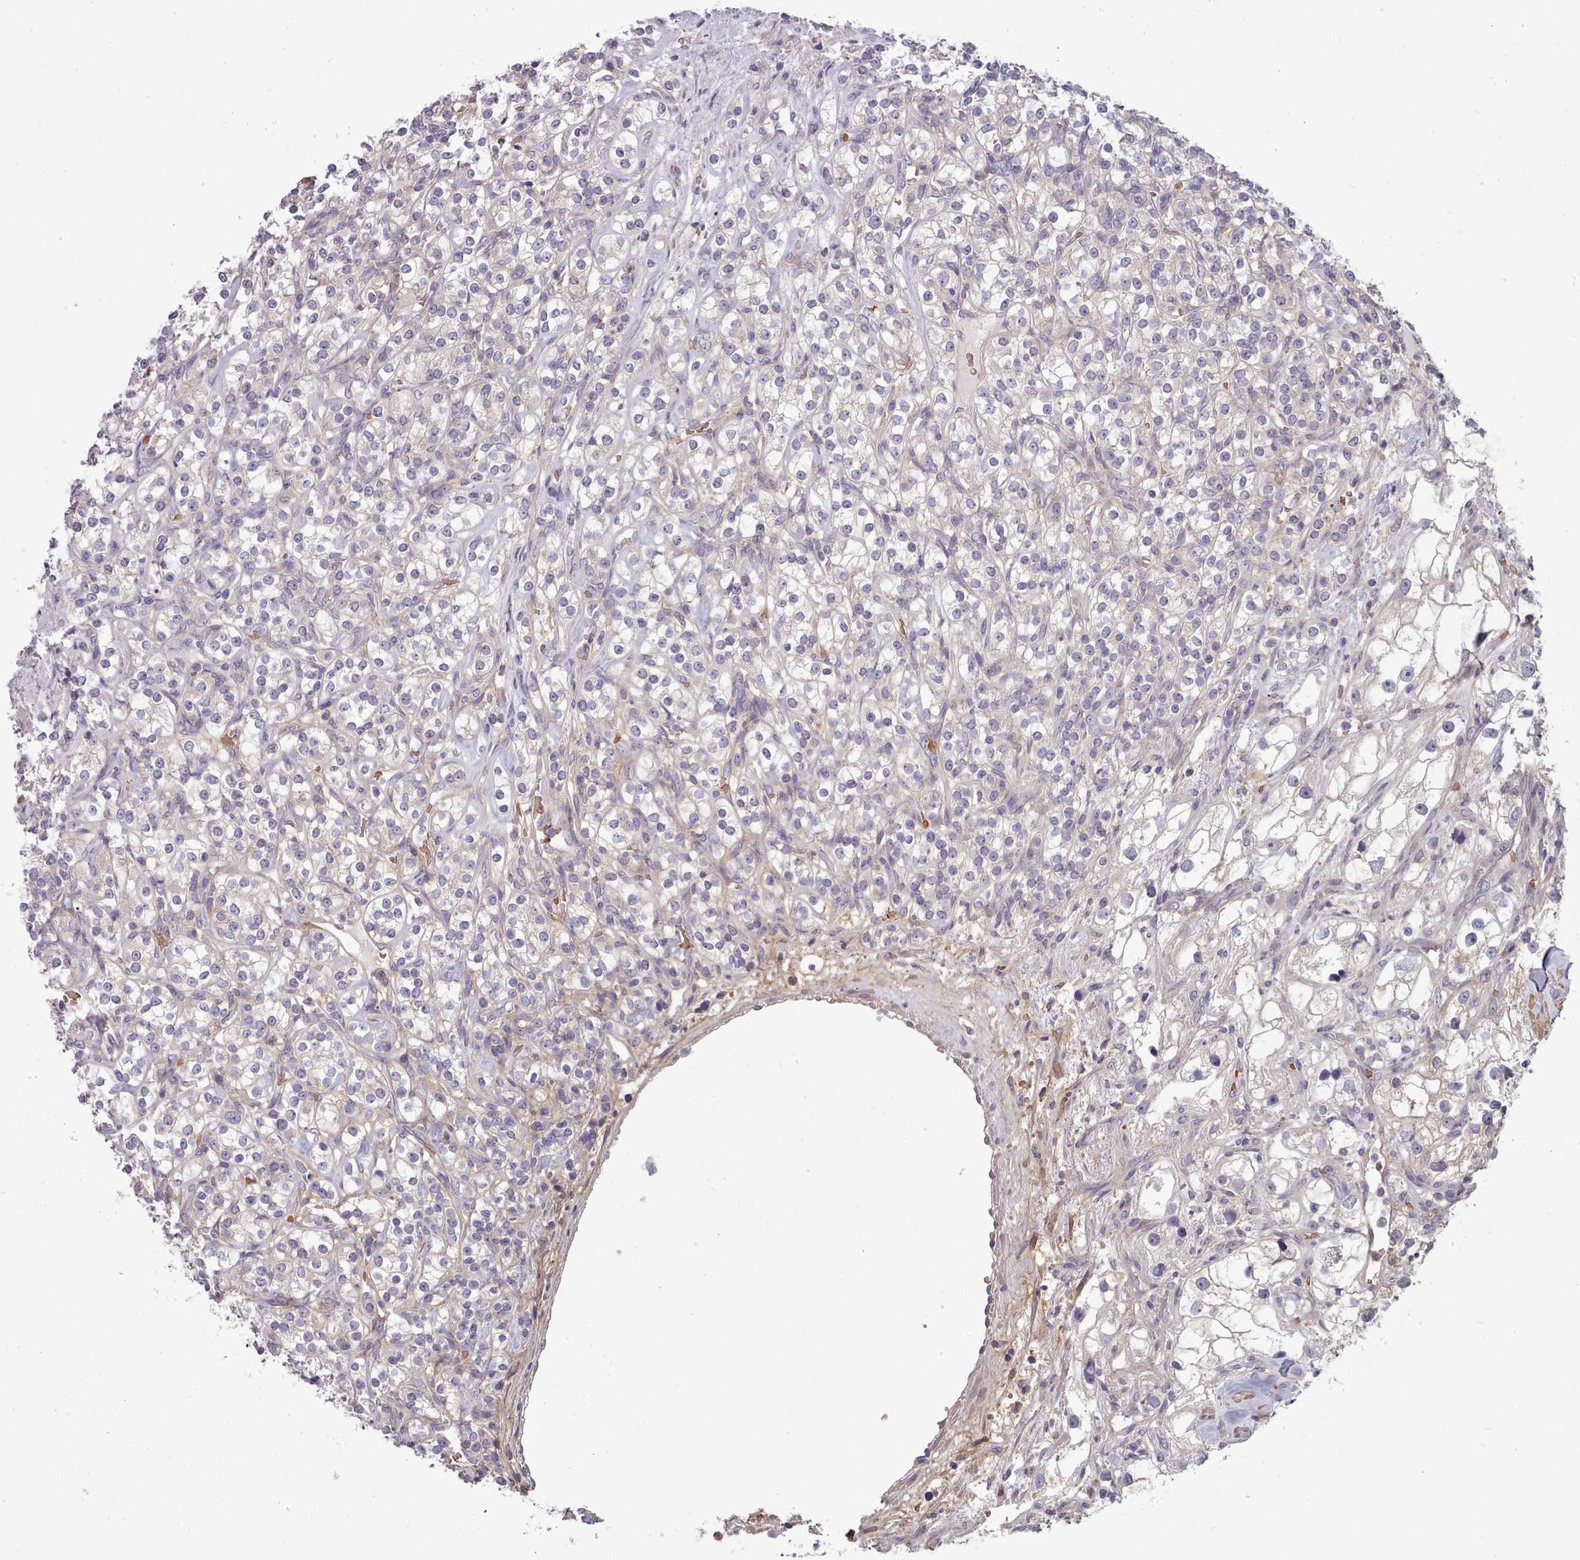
{"staining": {"intensity": "negative", "quantity": "none", "location": "none"}, "tissue": "renal cancer", "cell_type": "Tumor cells", "image_type": "cancer", "snomed": [{"axis": "morphology", "description": "Adenocarcinoma, NOS"}, {"axis": "topography", "description": "Kidney"}], "caption": "Immunohistochemistry (IHC) photomicrograph of renal cancer (adenocarcinoma) stained for a protein (brown), which exhibits no staining in tumor cells.", "gene": "CLNS1A", "patient": {"sex": "male", "age": 77}}